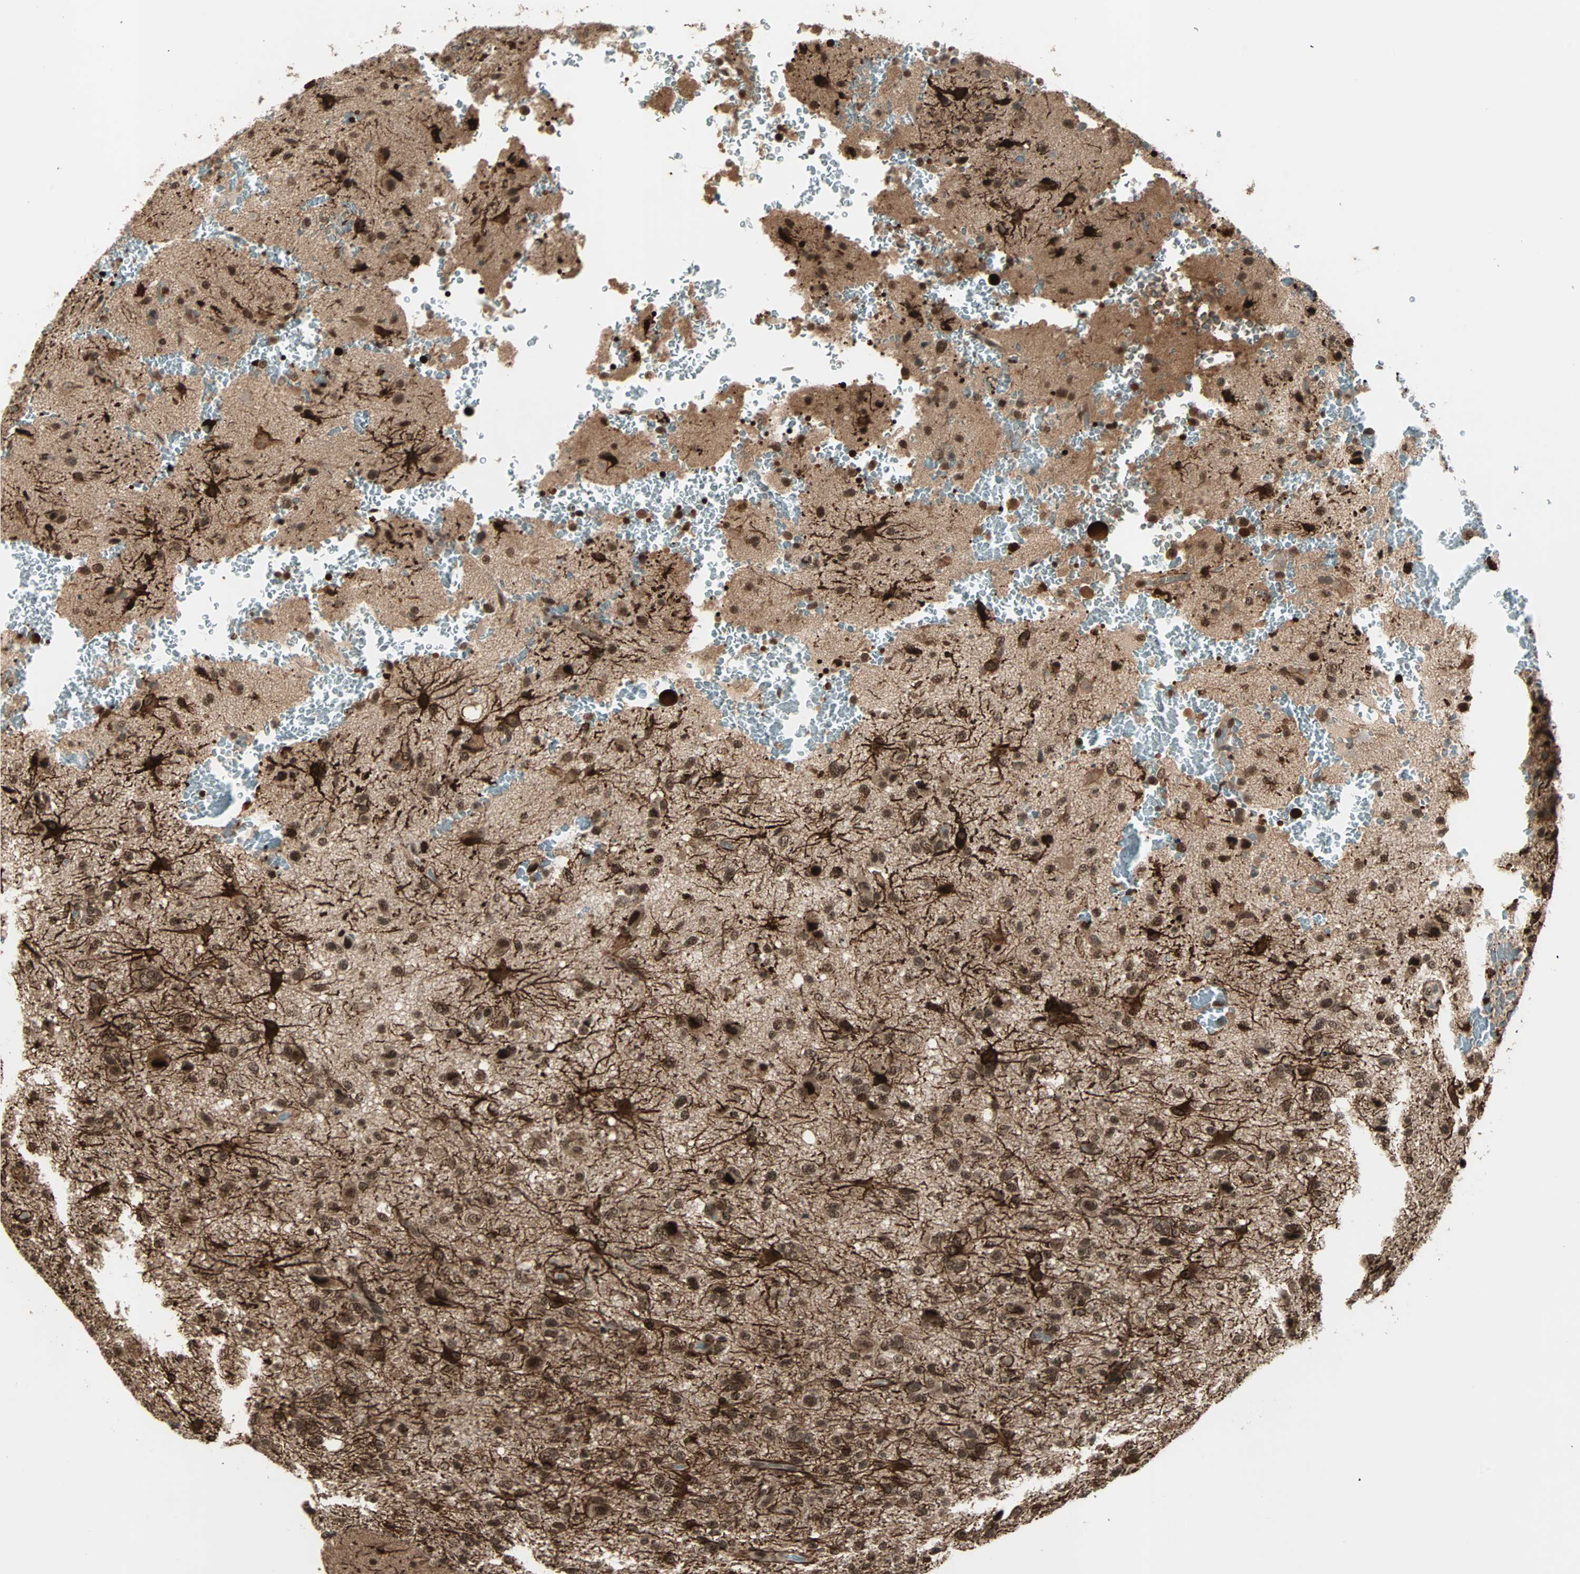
{"staining": {"intensity": "strong", "quantity": ">75%", "location": "cytoplasmic/membranous,nuclear"}, "tissue": "glioma", "cell_type": "Tumor cells", "image_type": "cancer", "snomed": [{"axis": "morphology", "description": "Glioma, malignant, High grade"}, {"axis": "topography", "description": "Brain"}], "caption": "Glioma stained with a protein marker shows strong staining in tumor cells.", "gene": "ZNF44", "patient": {"sex": "male", "age": 71}}